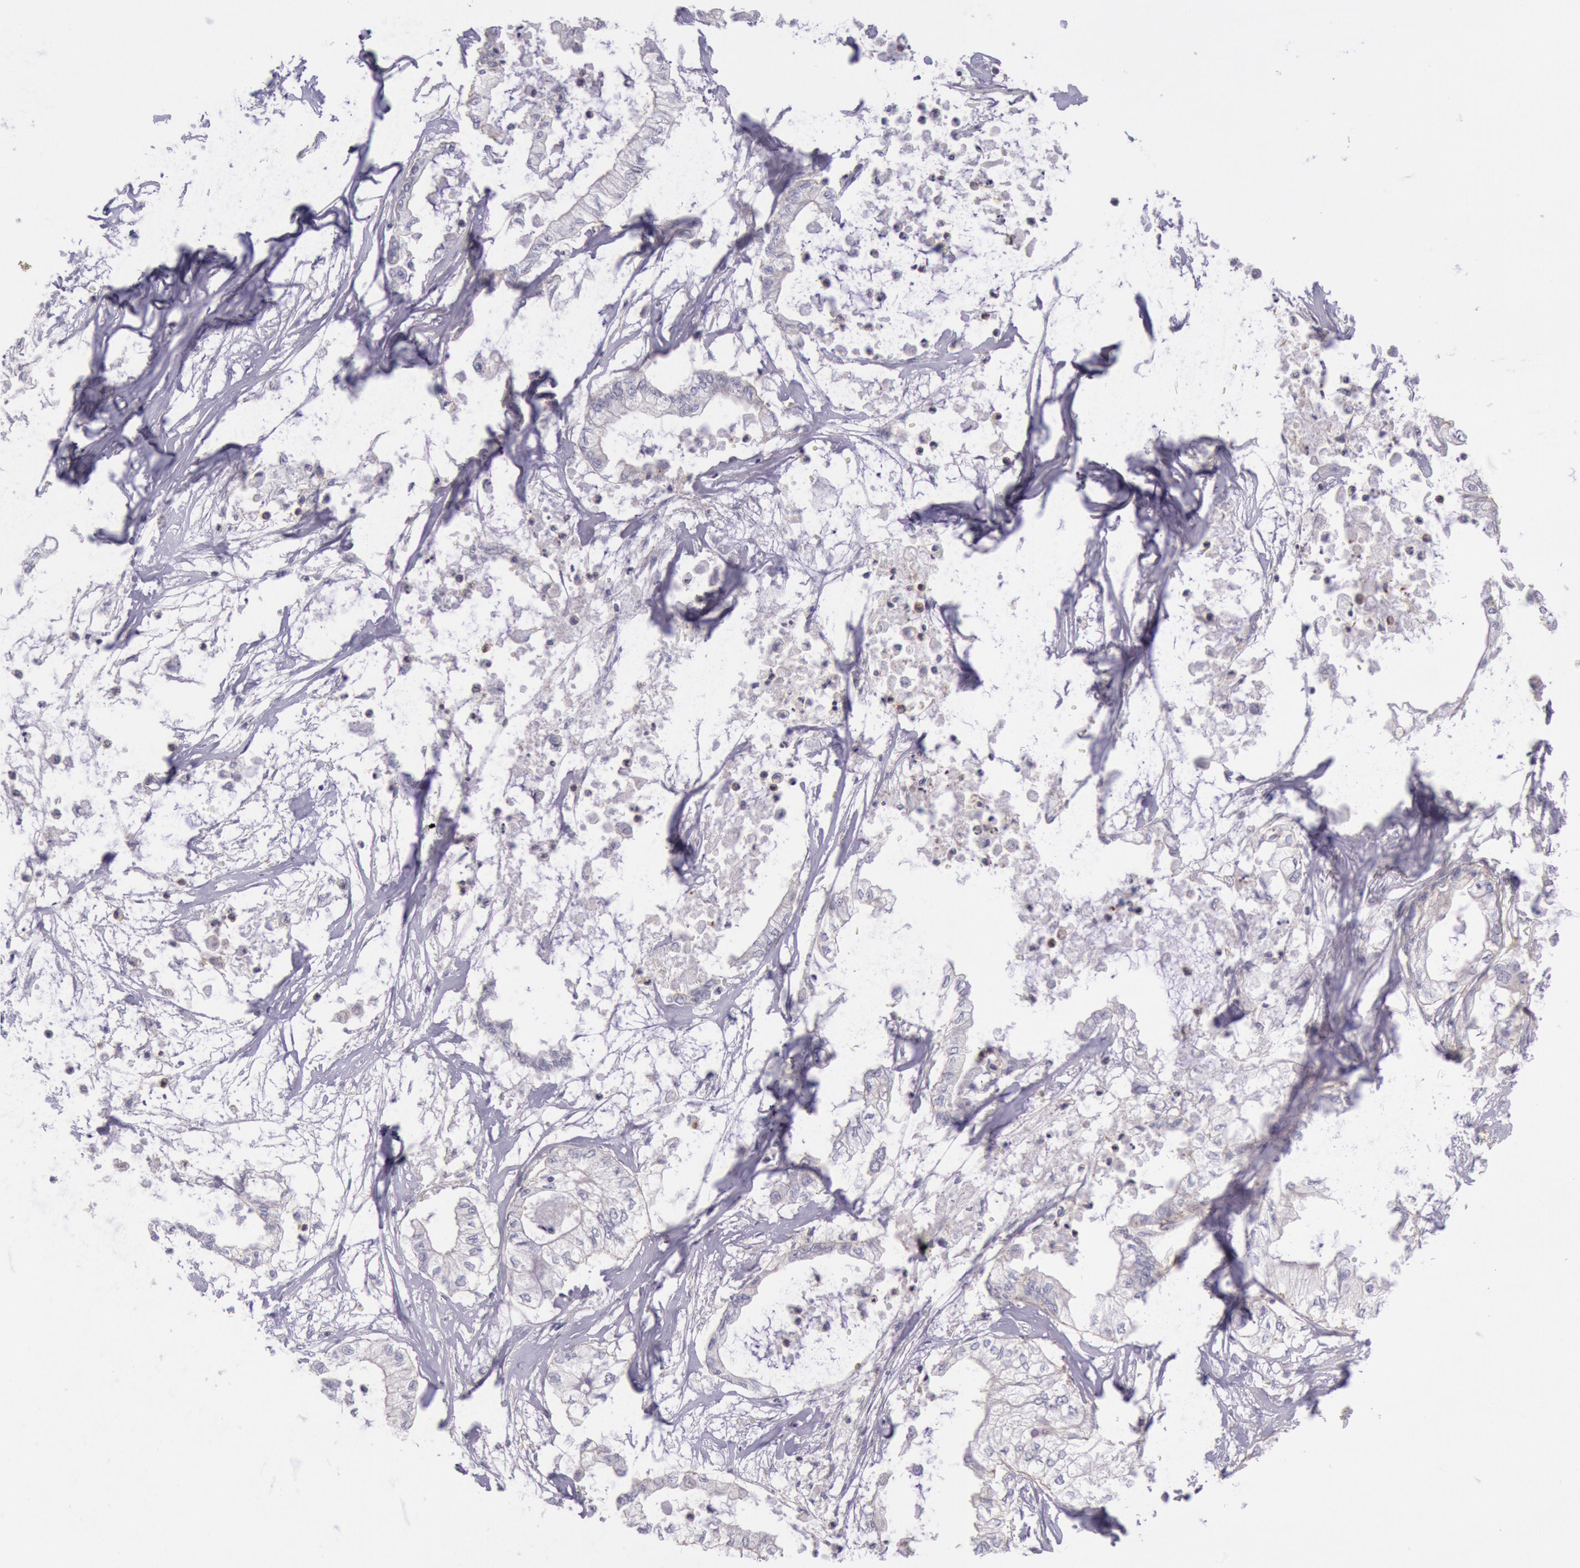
{"staining": {"intensity": "weak", "quantity": "<25%", "location": "cytoplasmic/membranous"}, "tissue": "pancreatic cancer", "cell_type": "Tumor cells", "image_type": "cancer", "snomed": [{"axis": "morphology", "description": "Adenocarcinoma, NOS"}, {"axis": "topography", "description": "Pancreas"}], "caption": "A photomicrograph of pancreatic cancer stained for a protein reveals no brown staining in tumor cells. (DAB (3,3'-diaminobenzidine) immunohistochemistry (IHC) with hematoxylin counter stain).", "gene": "LYN", "patient": {"sex": "male", "age": 79}}